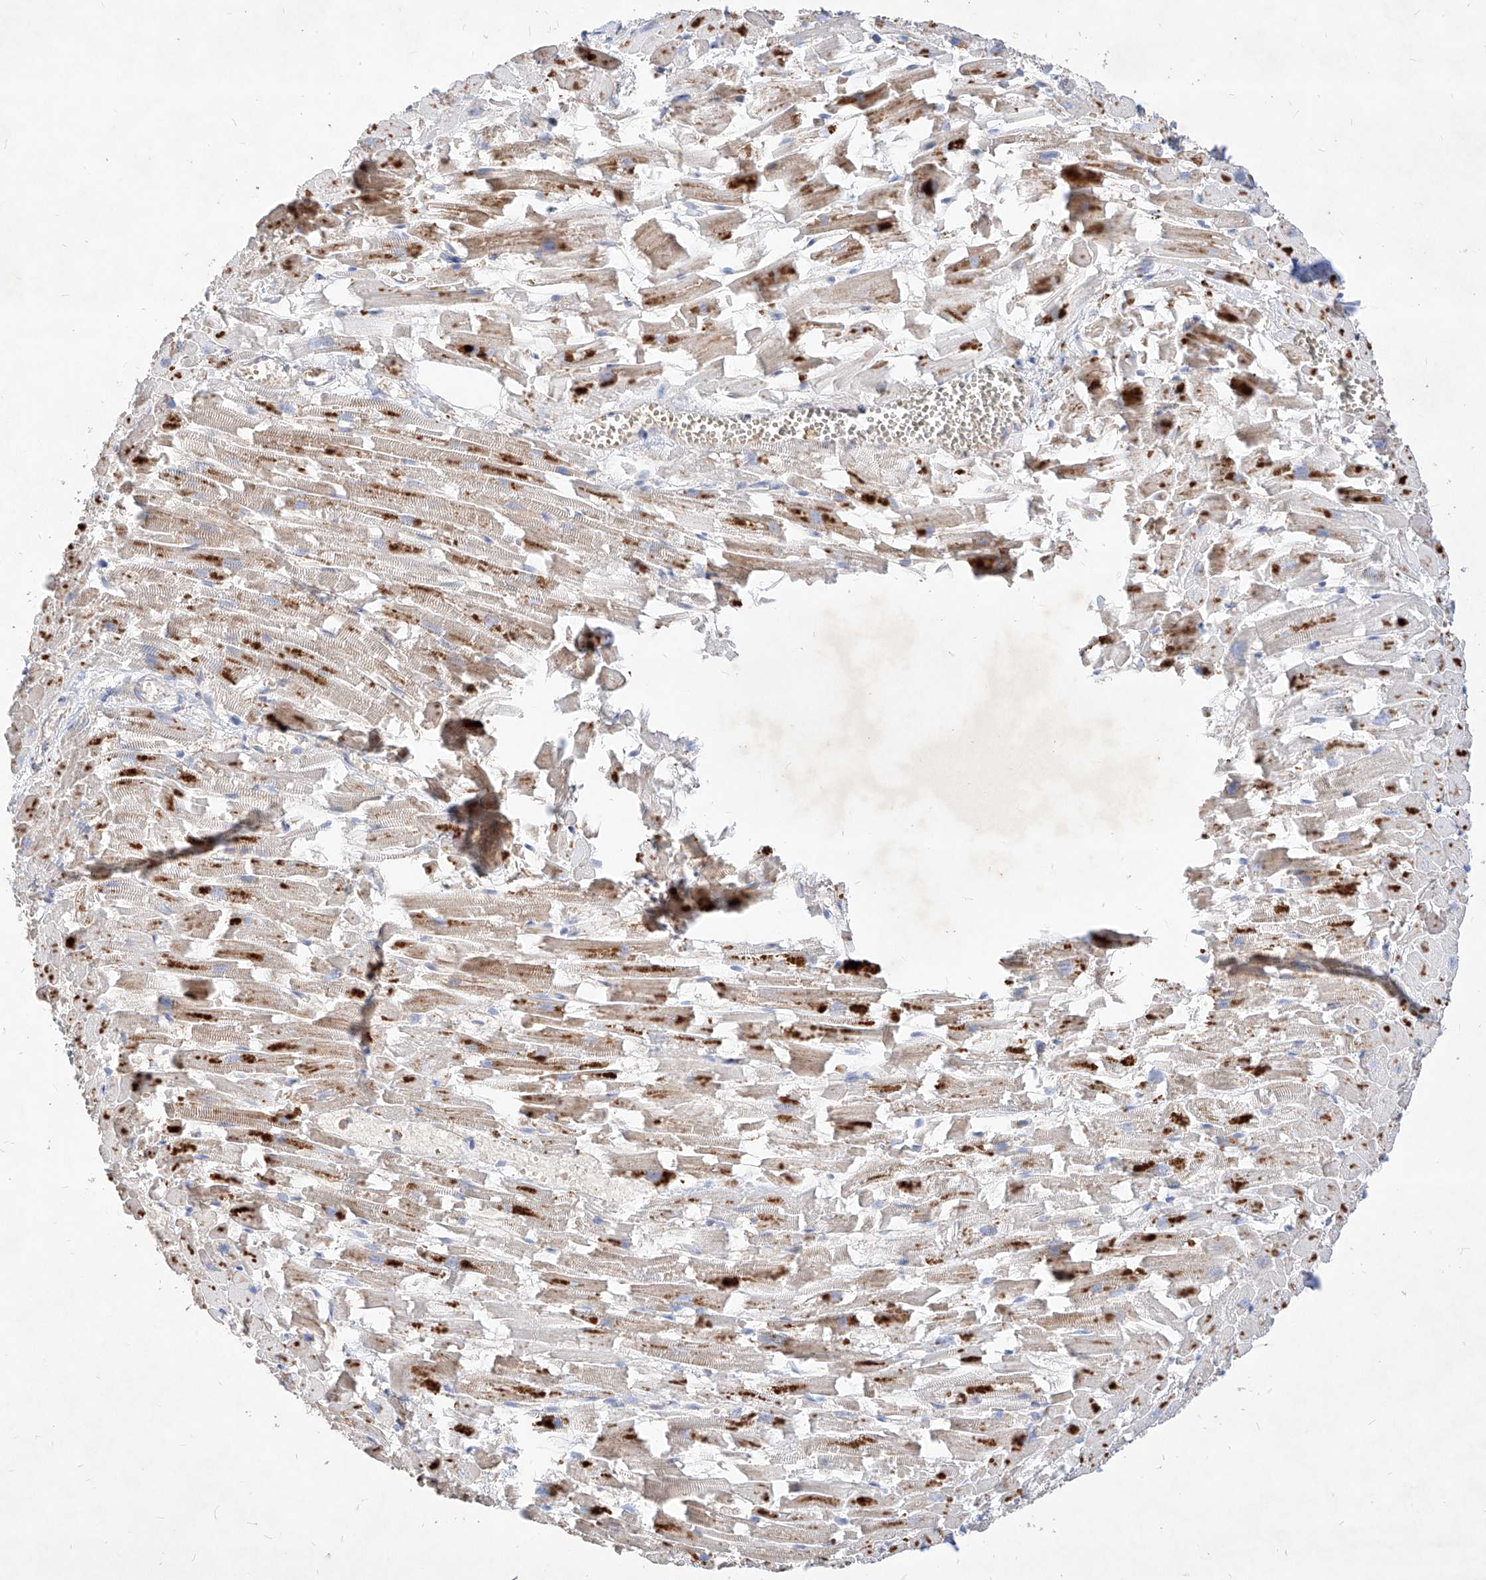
{"staining": {"intensity": "moderate", "quantity": "<25%", "location": "cytoplasmic/membranous"}, "tissue": "heart muscle", "cell_type": "Cardiomyocytes", "image_type": "normal", "snomed": [{"axis": "morphology", "description": "Normal tissue, NOS"}, {"axis": "topography", "description": "Heart"}], "caption": "Immunohistochemistry (DAB (3,3'-diaminobenzidine)) staining of benign heart muscle demonstrates moderate cytoplasmic/membranous protein positivity in approximately <25% of cardiomyocytes. (Brightfield microscopy of DAB IHC at high magnification).", "gene": "TSNAX", "patient": {"sex": "female", "age": 64}}